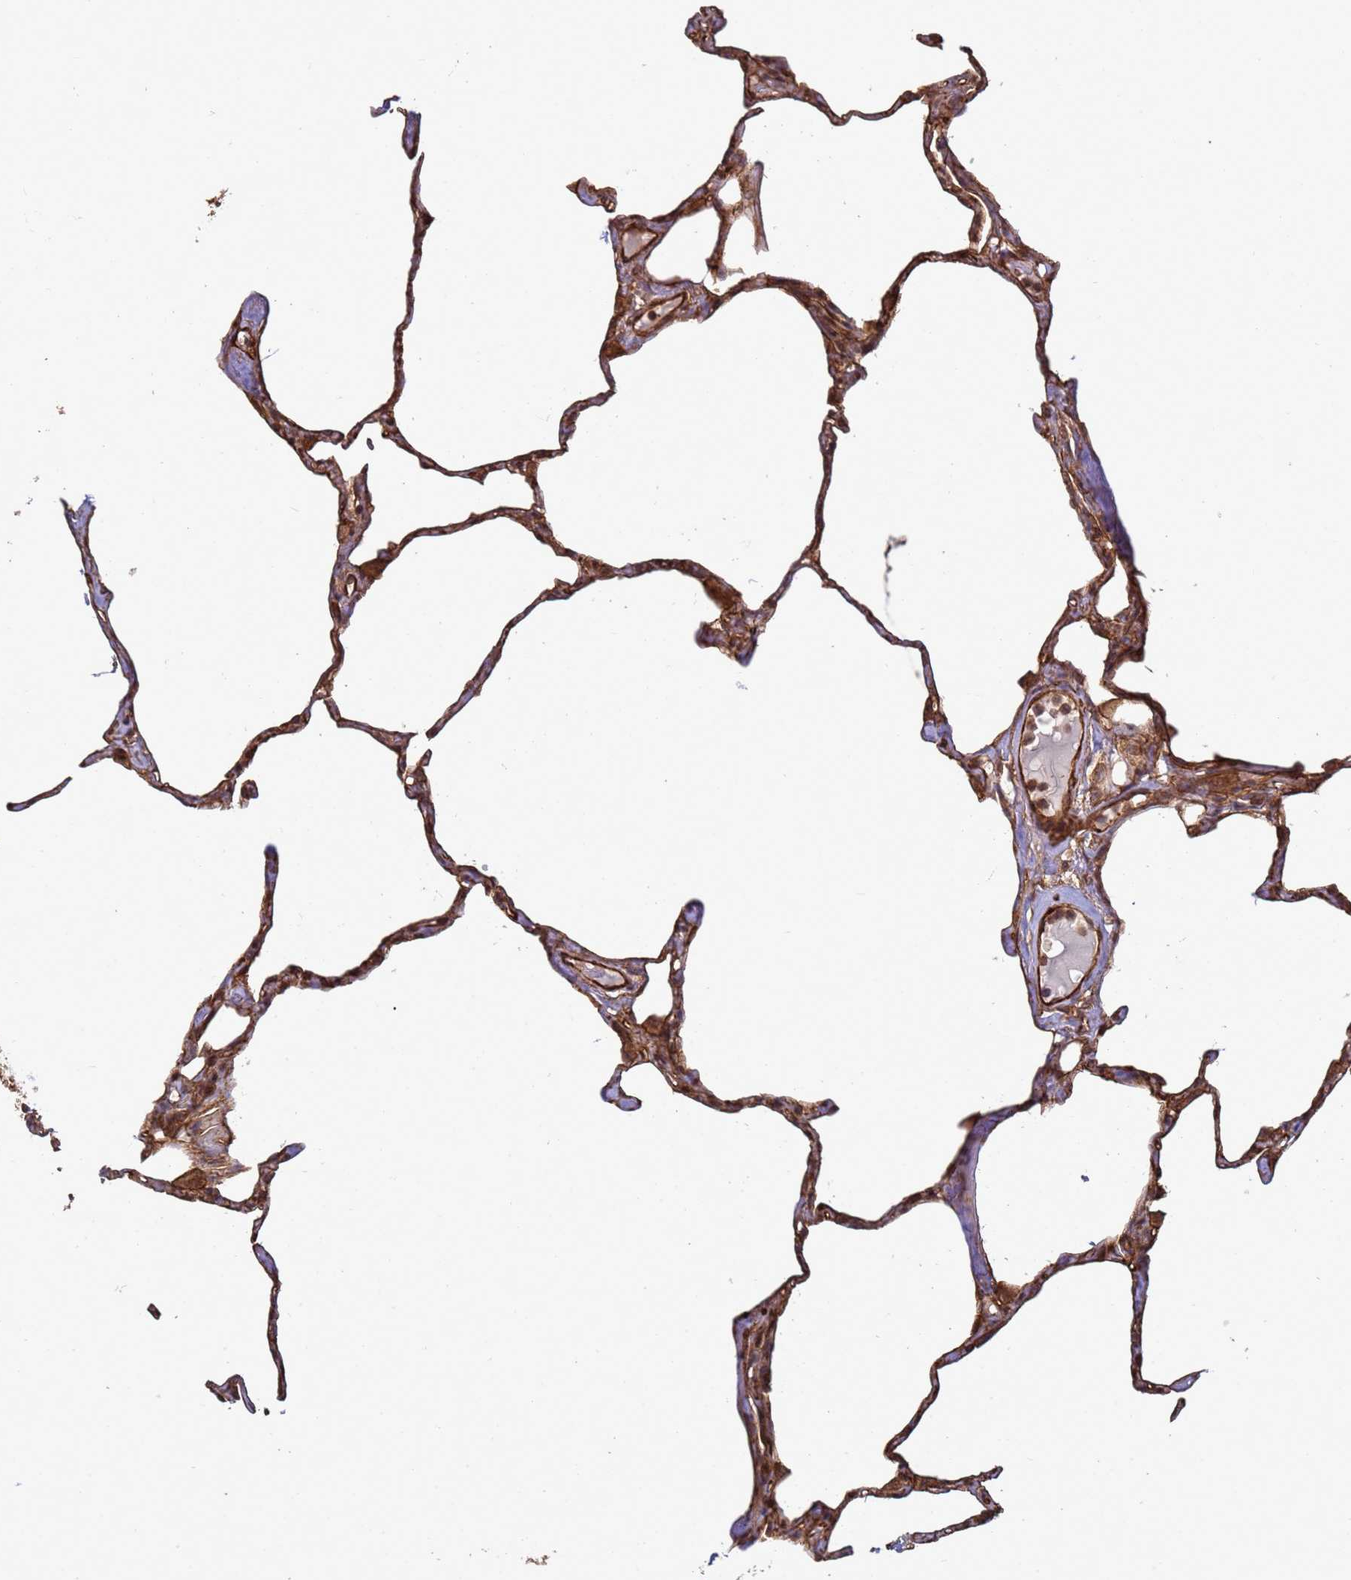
{"staining": {"intensity": "moderate", "quantity": "25%-75%", "location": "cytoplasmic/membranous,nuclear"}, "tissue": "lung", "cell_type": "Alveolar cells", "image_type": "normal", "snomed": [{"axis": "morphology", "description": "Normal tissue, NOS"}, {"axis": "topography", "description": "Lung"}], "caption": "A high-resolution photomicrograph shows IHC staining of benign lung, which shows moderate cytoplasmic/membranous,nuclear staining in about 25%-75% of alveolar cells. Using DAB (brown) and hematoxylin (blue) stains, captured at high magnification using brightfield microscopy.", "gene": "CNOT1", "patient": {"sex": "male", "age": 65}}